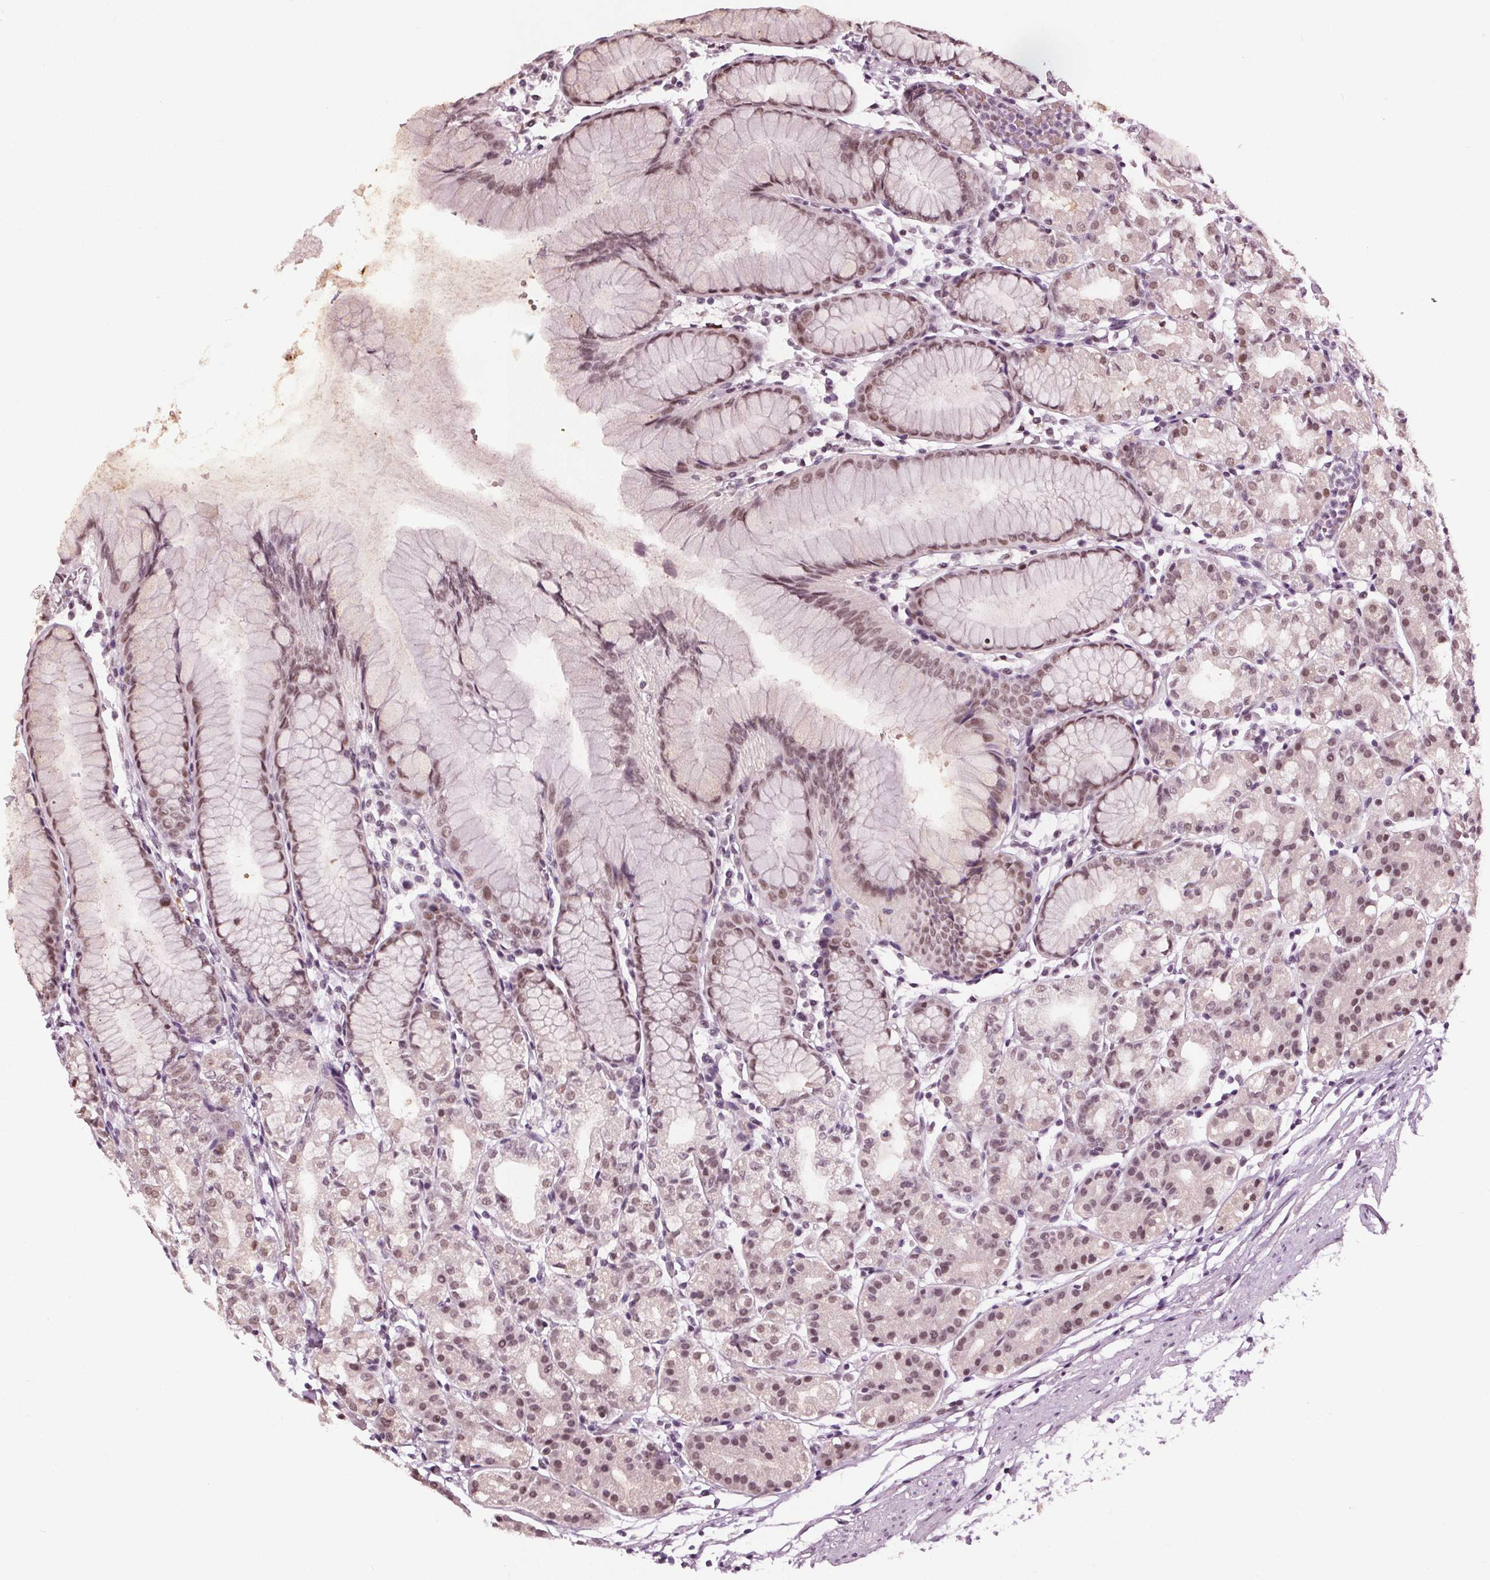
{"staining": {"intensity": "moderate", "quantity": ">75%", "location": "nuclear"}, "tissue": "stomach", "cell_type": "Glandular cells", "image_type": "normal", "snomed": [{"axis": "morphology", "description": "Normal tissue, NOS"}, {"axis": "topography", "description": "Stomach"}], "caption": "Protein staining reveals moderate nuclear staining in approximately >75% of glandular cells in normal stomach.", "gene": "IWS1", "patient": {"sex": "female", "age": 57}}